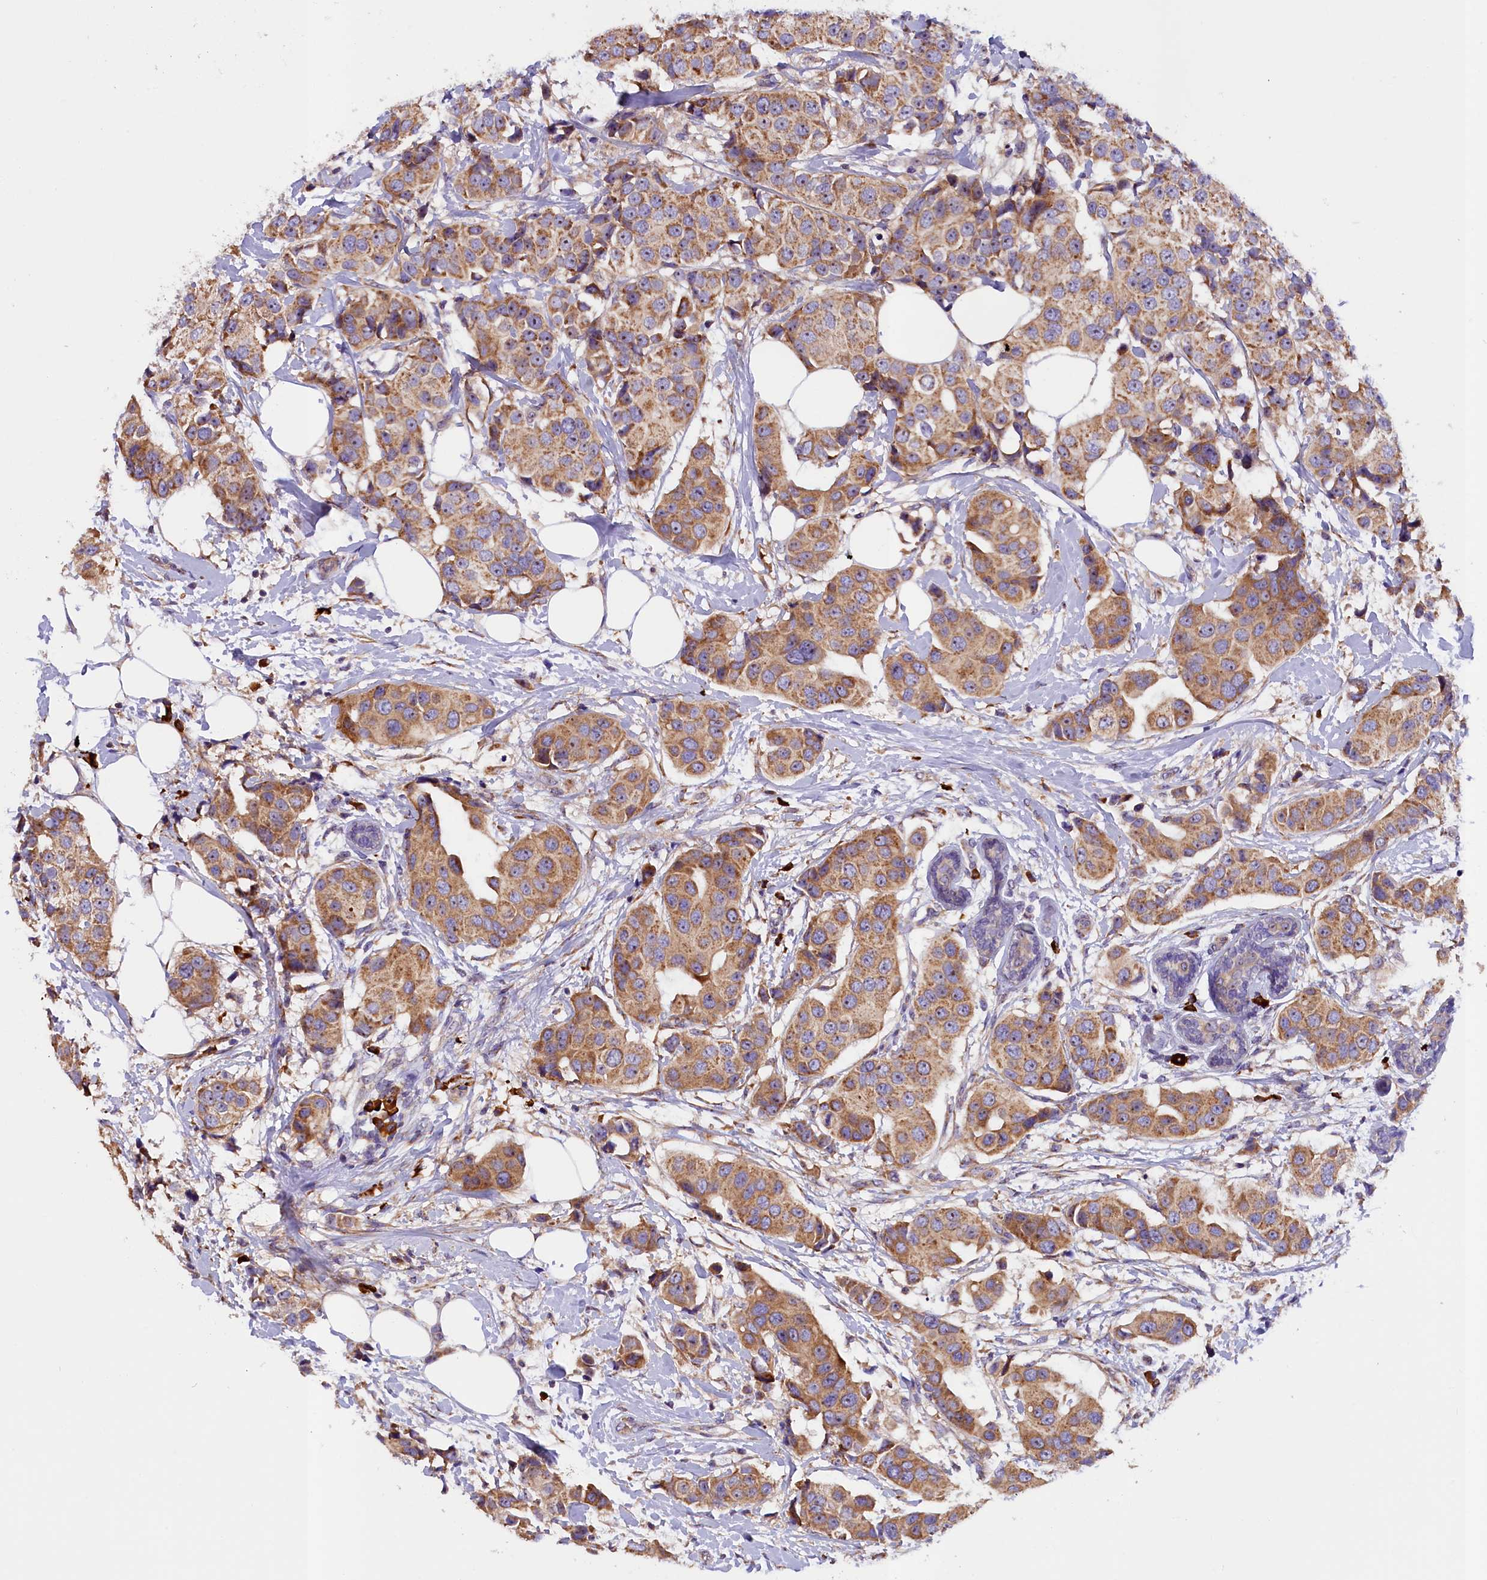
{"staining": {"intensity": "moderate", "quantity": ">75%", "location": "cytoplasmic/membranous"}, "tissue": "breast cancer", "cell_type": "Tumor cells", "image_type": "cancer", "snomed": [{"axis": "morphology", "description": "Normal tissue, NOS"}, {"axis": "morphology", "description": "Duct carcinoma"}, {"axis": "topography", "description": "Breast"}], "caption": "Immunohistochemistry (IHC) (DAB) staining of human breast intraductal carcinoma displays moderate cytoplasmic/membranous protein staining in approximately >75% of tumor cells. The protein is shown in brown color, while the nuclei are stained blue.", "gene": "FRY", "patient": {"sex": "female", "age": 39}}